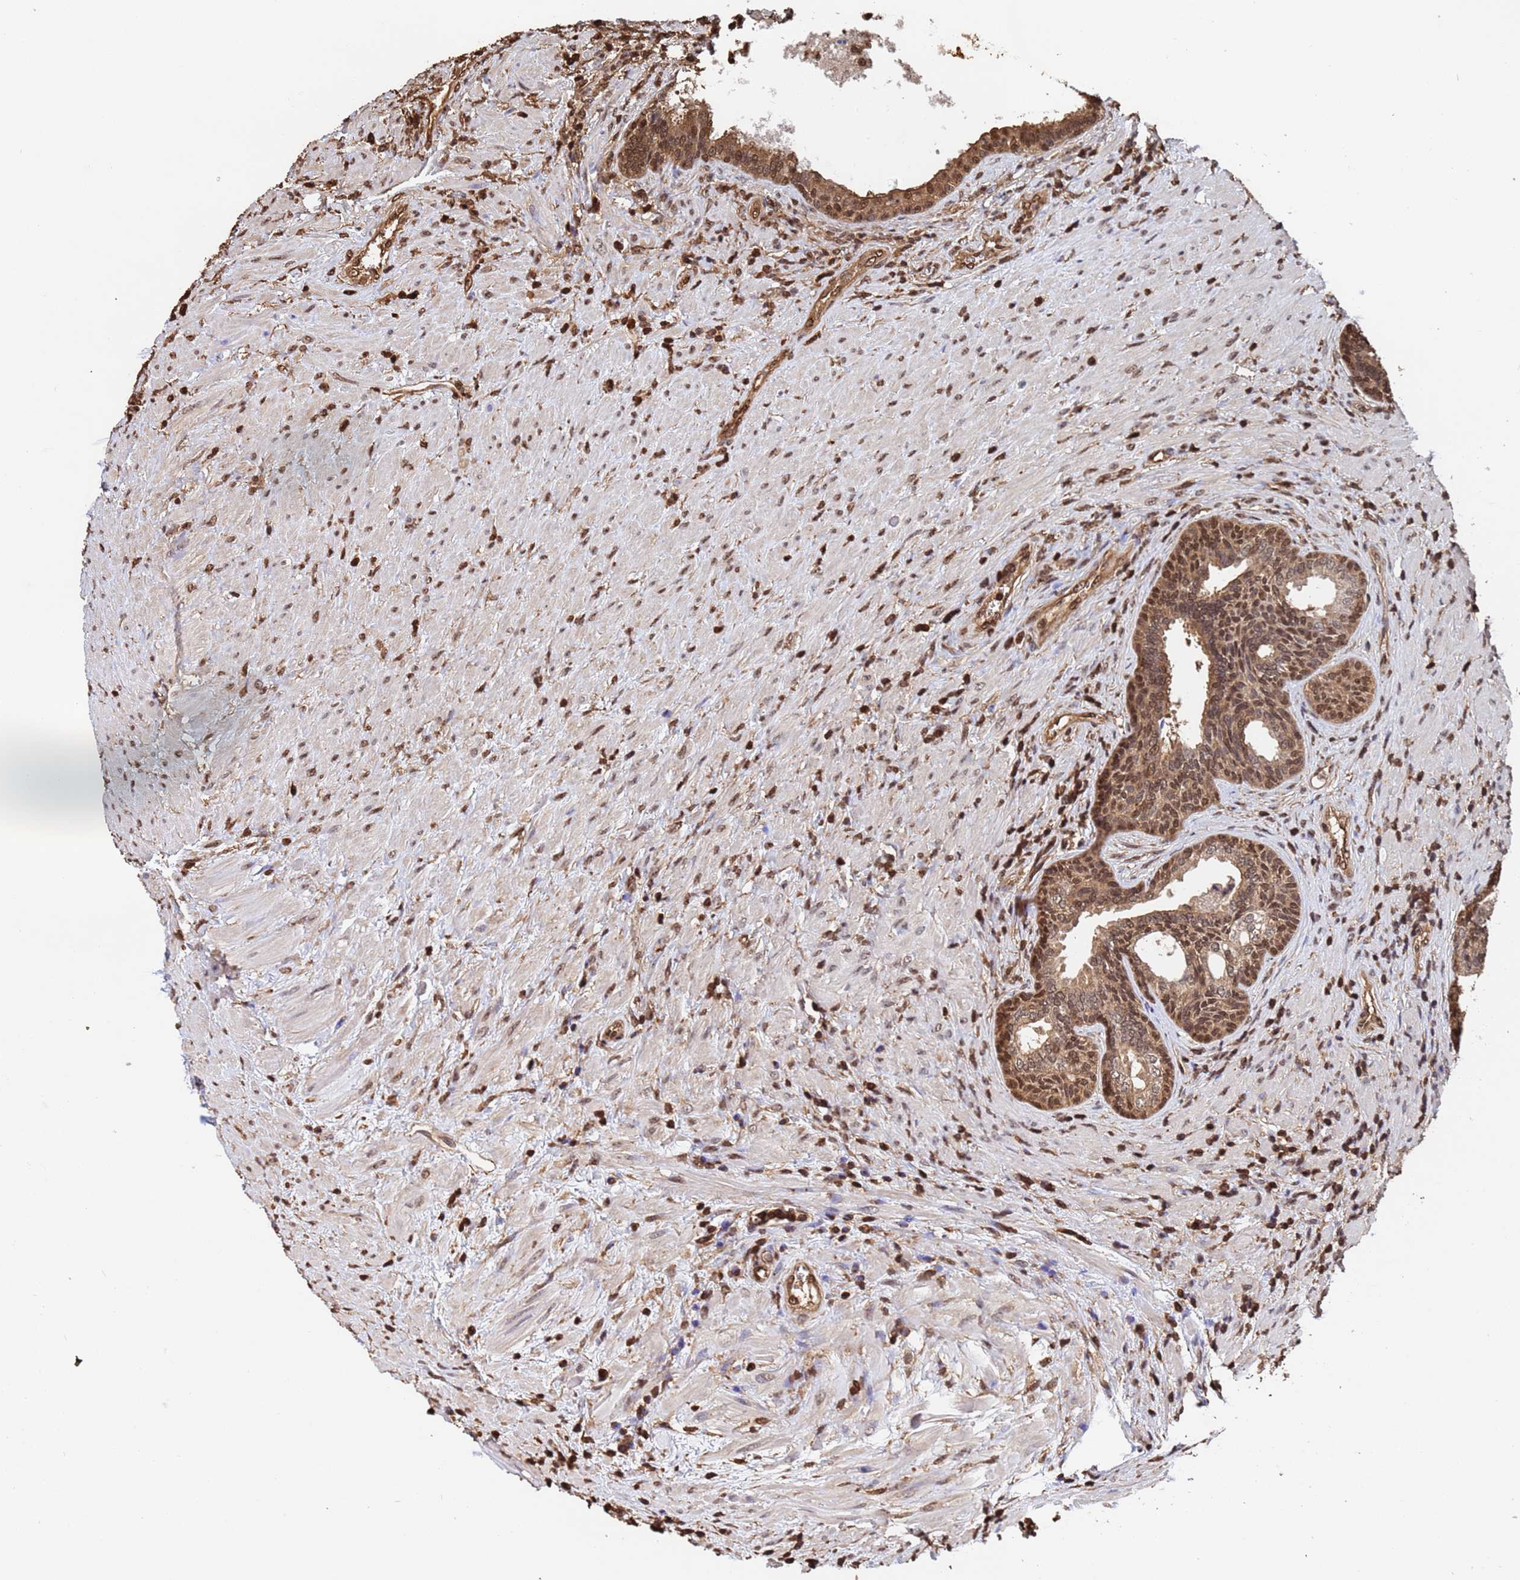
{"staining": {"intensity": "moderate", "quantity": ">75%", "location": "cytoplasmic/membranous,nuclear"}, "tissue": "prostate", "cell_type": "Glandular cells", "image_type": "normal", "snomed": [{"axis": "morphology", "description": "Normal tissue, NOS"}, {"axis": "topography", "description": "Prostate"}], "caption": "Immunohistochemical staining of unremarkable human prostate shows >75% levels of moderate cytoplasmic/membranous,nuclear protein expression in approximately >75% of glandular cells.", "gene": "SUMO2", "patient": {"sex": "male", "age": 76}}